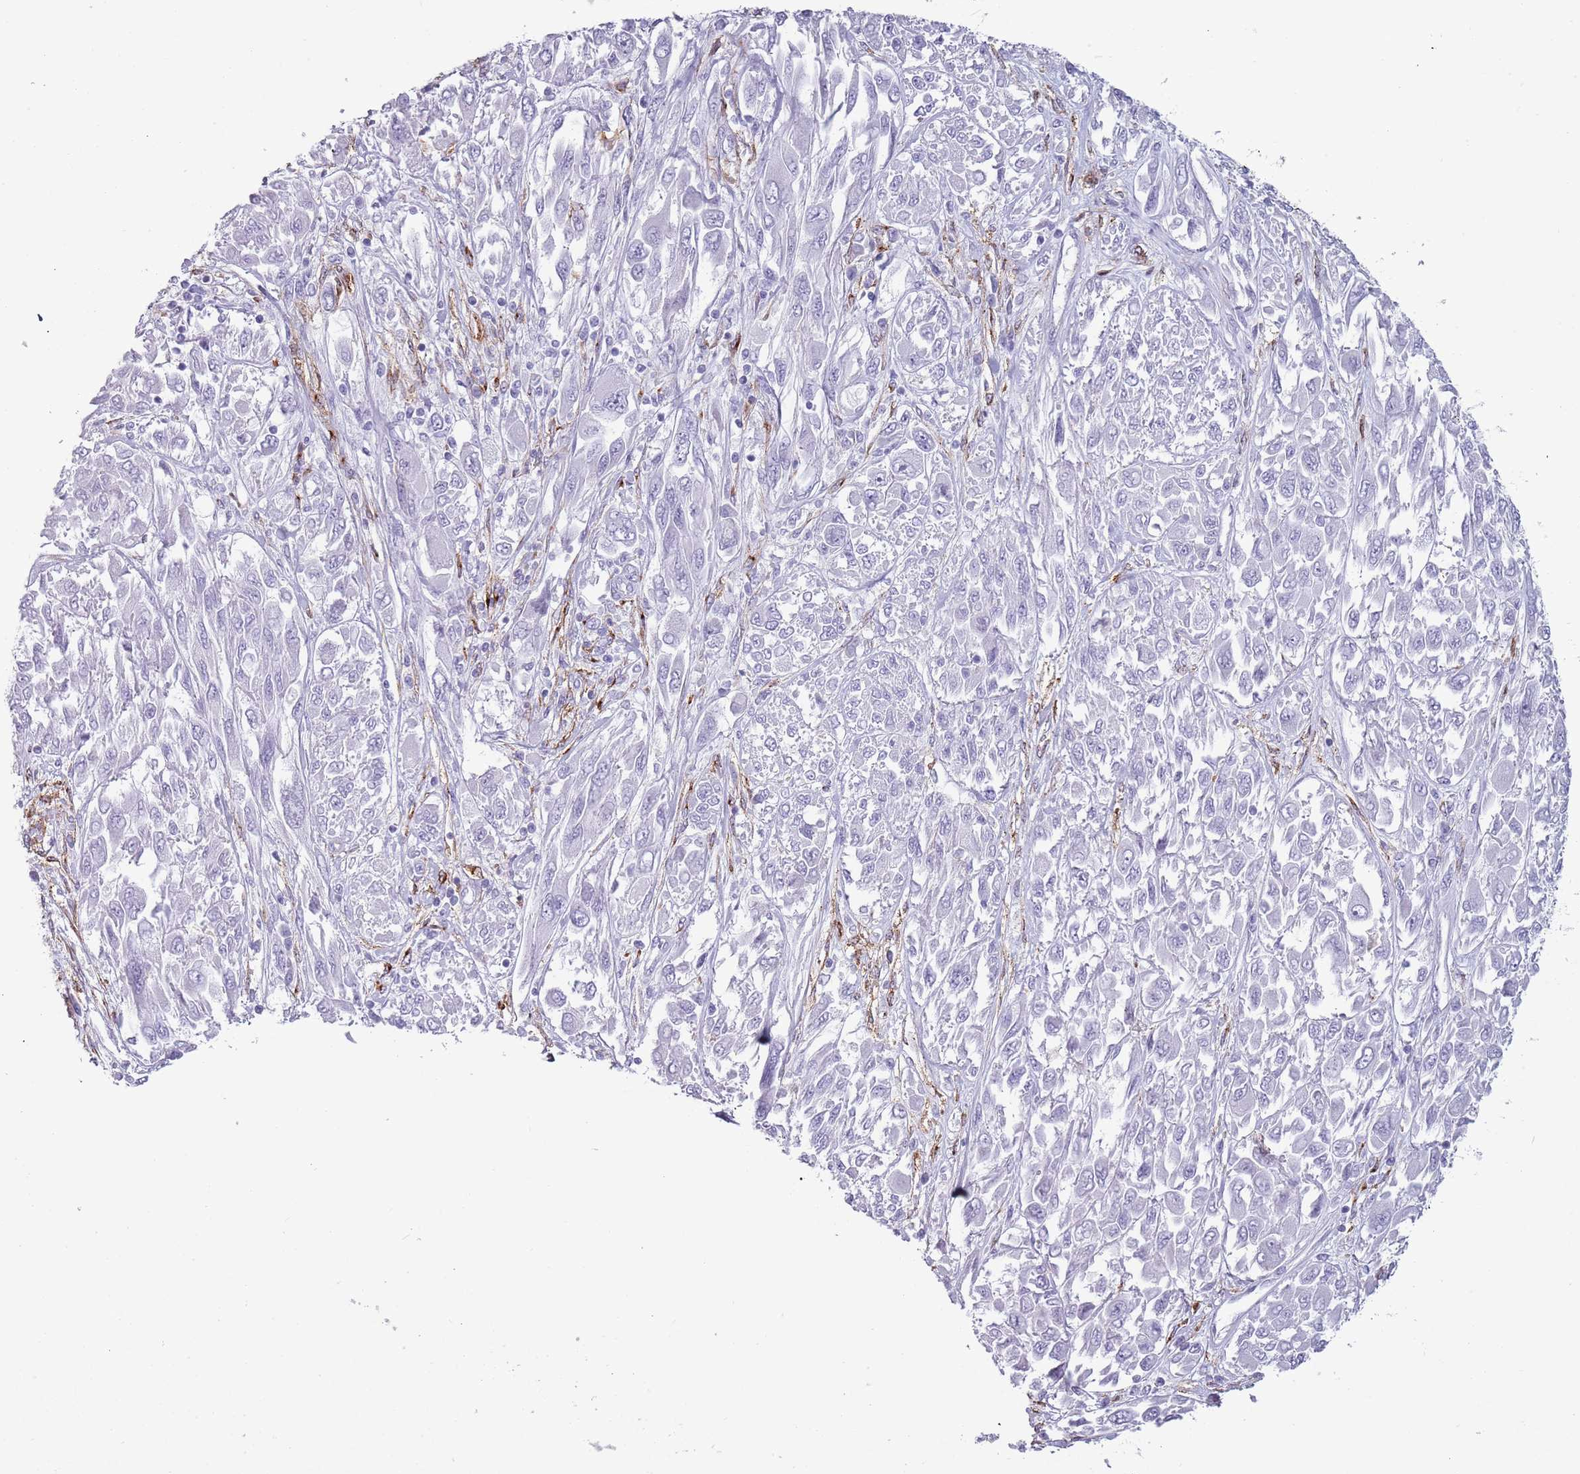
{"staining": {"intensity": "negative", "quantity": "none", "location": "none"}, "tissue": "melanoma", "cell_type": "Tumor cells", "image_type": "cancer", "snomed": [{"axis": "morphology", "description": "Malignant melanoma, NOS"}, {"axis": "topography", "description": "Skin"}], "caption": "Immunohistochemical staining of human melanoma displays no significant staining in tumor cells.", "gene": "COLEC12", "patient": {"sex": "female", "age": 91}}